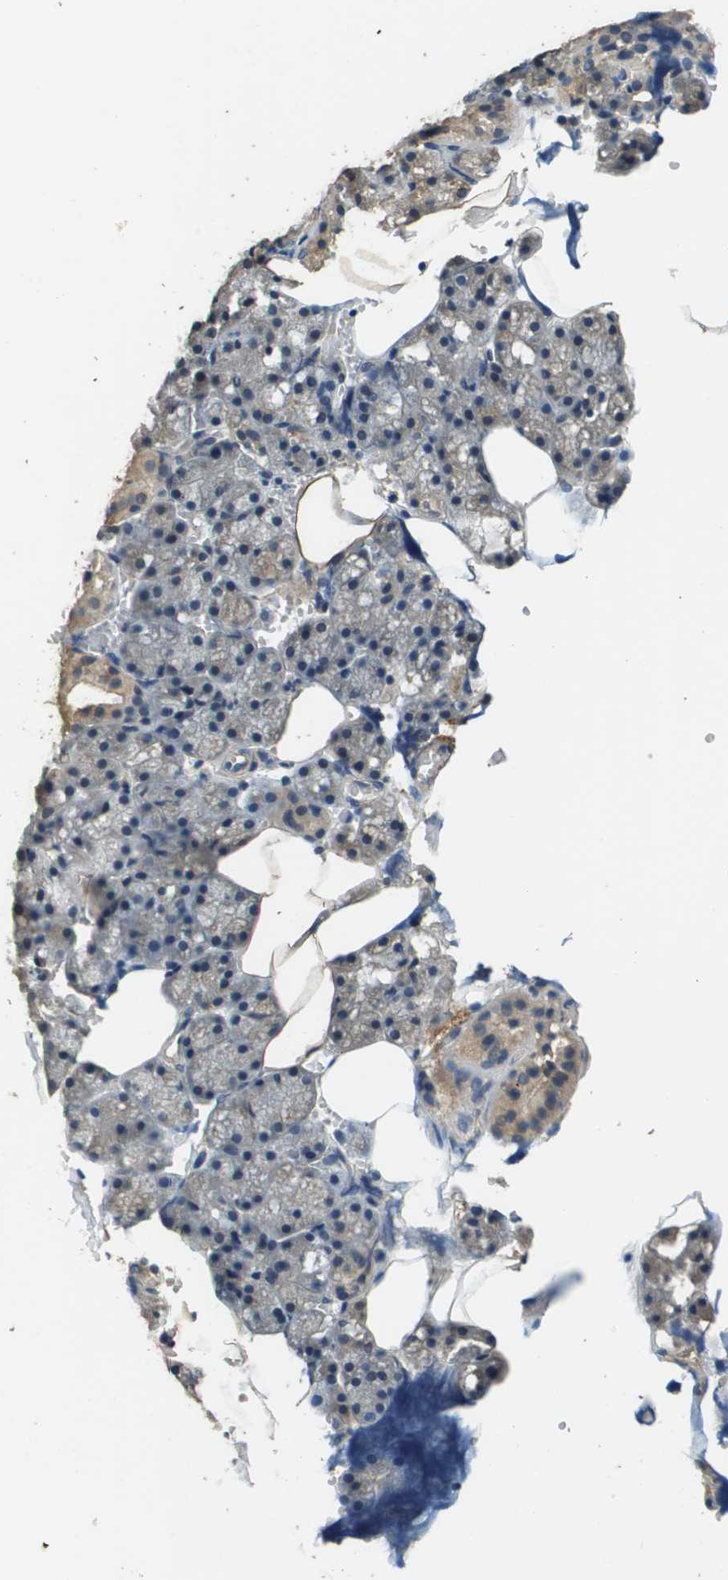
{"staining": {"intensity": "weak", "quantity": "25%-75%", "location": "cytoplasmic/membranous"}, "tissue": "salivary gland", "cell_type": "Glandular cells", "image_type": "normal", "snomed": [{"axis": "morphology", "description": "Normal tissue, NOS"}, {"axis": "topography", "description": "Salivary gland"}], "caption": "The photomicrograph demonstrates immunohistochemical staining of benign salivary gland. There is weak cytoplasmic/membranous positivity is appreciated in about 25%-75% of glandular cells.", "gene": "RAB6B", "patient": {"sex": "male", "age": 62}}